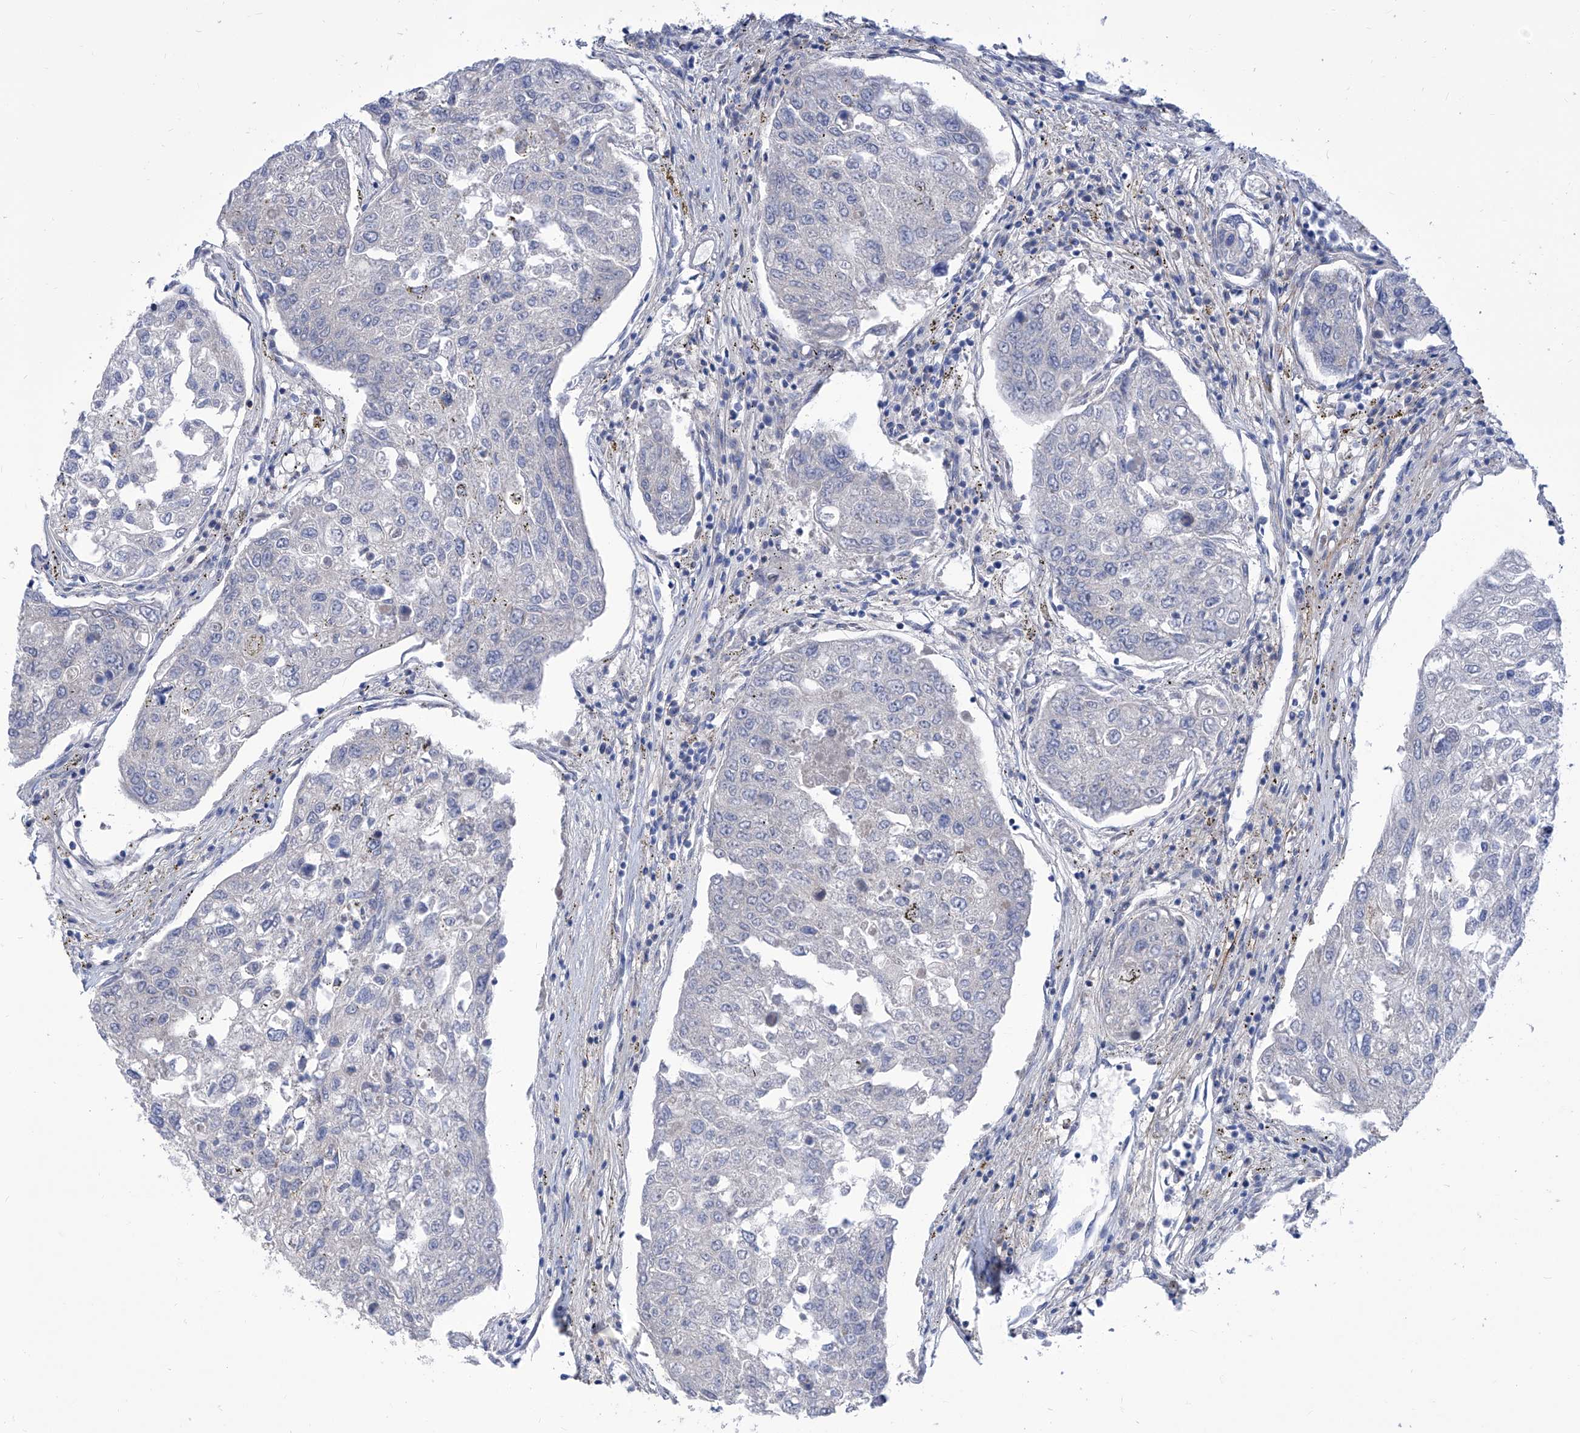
{"staining": {"intensity": "negative", "quantity": "none", "location": "none"}, "tissue": "urothelial cancer", "cell_type": "Tumor cells", "image_type": "cancer", "snomed": [{"axis": "morphology", "description": "Urothelial carcinoma, High grade"}, {"axis": "topography", "description": "Lymph node"}, {"axis": "topography", "description": "Urinary bladder"}], "caption": "Urothelial carcinoma (high-grade) was stained to show a protein in brown. There is no significant expression in tumor cells.", "gene": "SRBD1", "patient": {"sex": "male", "age": 51}}